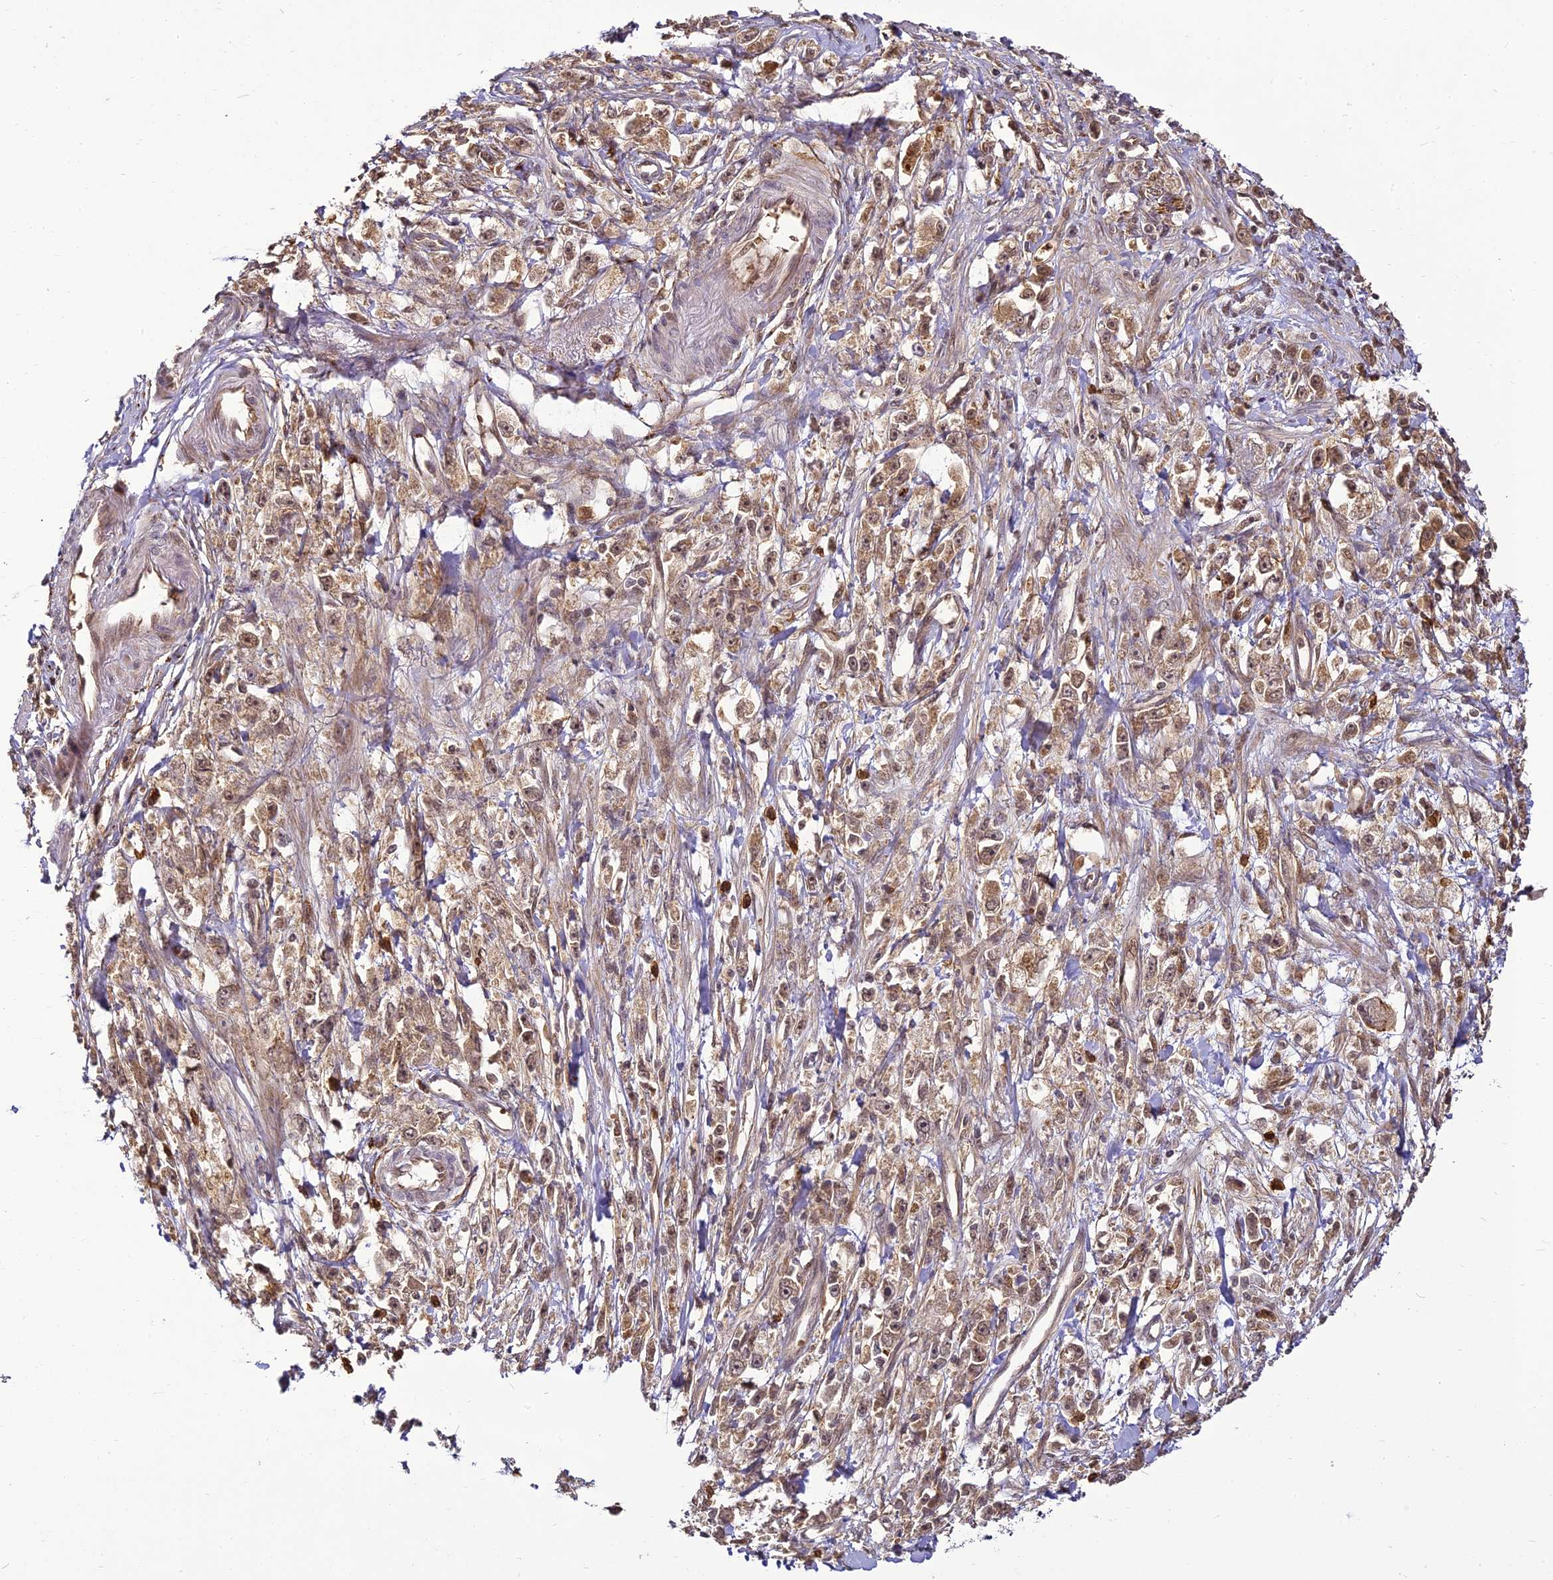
{"staining": {"intensity": "weak", "quantity": "25%-75%", "location": "cytoplasmic/membranous,nuclear"}, "tissue": "stomach cancer", "cell_type": "Tumor cells", "image_type": "cancer", "snomed": [{"axis": "morphology", "description": "Adenocarcinoma, NOS"}, {"axis": "topography", "description": "Stomach"}], "caption": "IHC of stomach cancer (adenocarcinoma) reveals low levels of weak cytoplasmic/membranous and nuclear staining in approximately 25%-75% of tumor cells. (brown staining indicates protein expression, while blue staining denotes nuclei).", "gene": "BCDIN3D", "patient": {"sex": "female", "age": 59}}